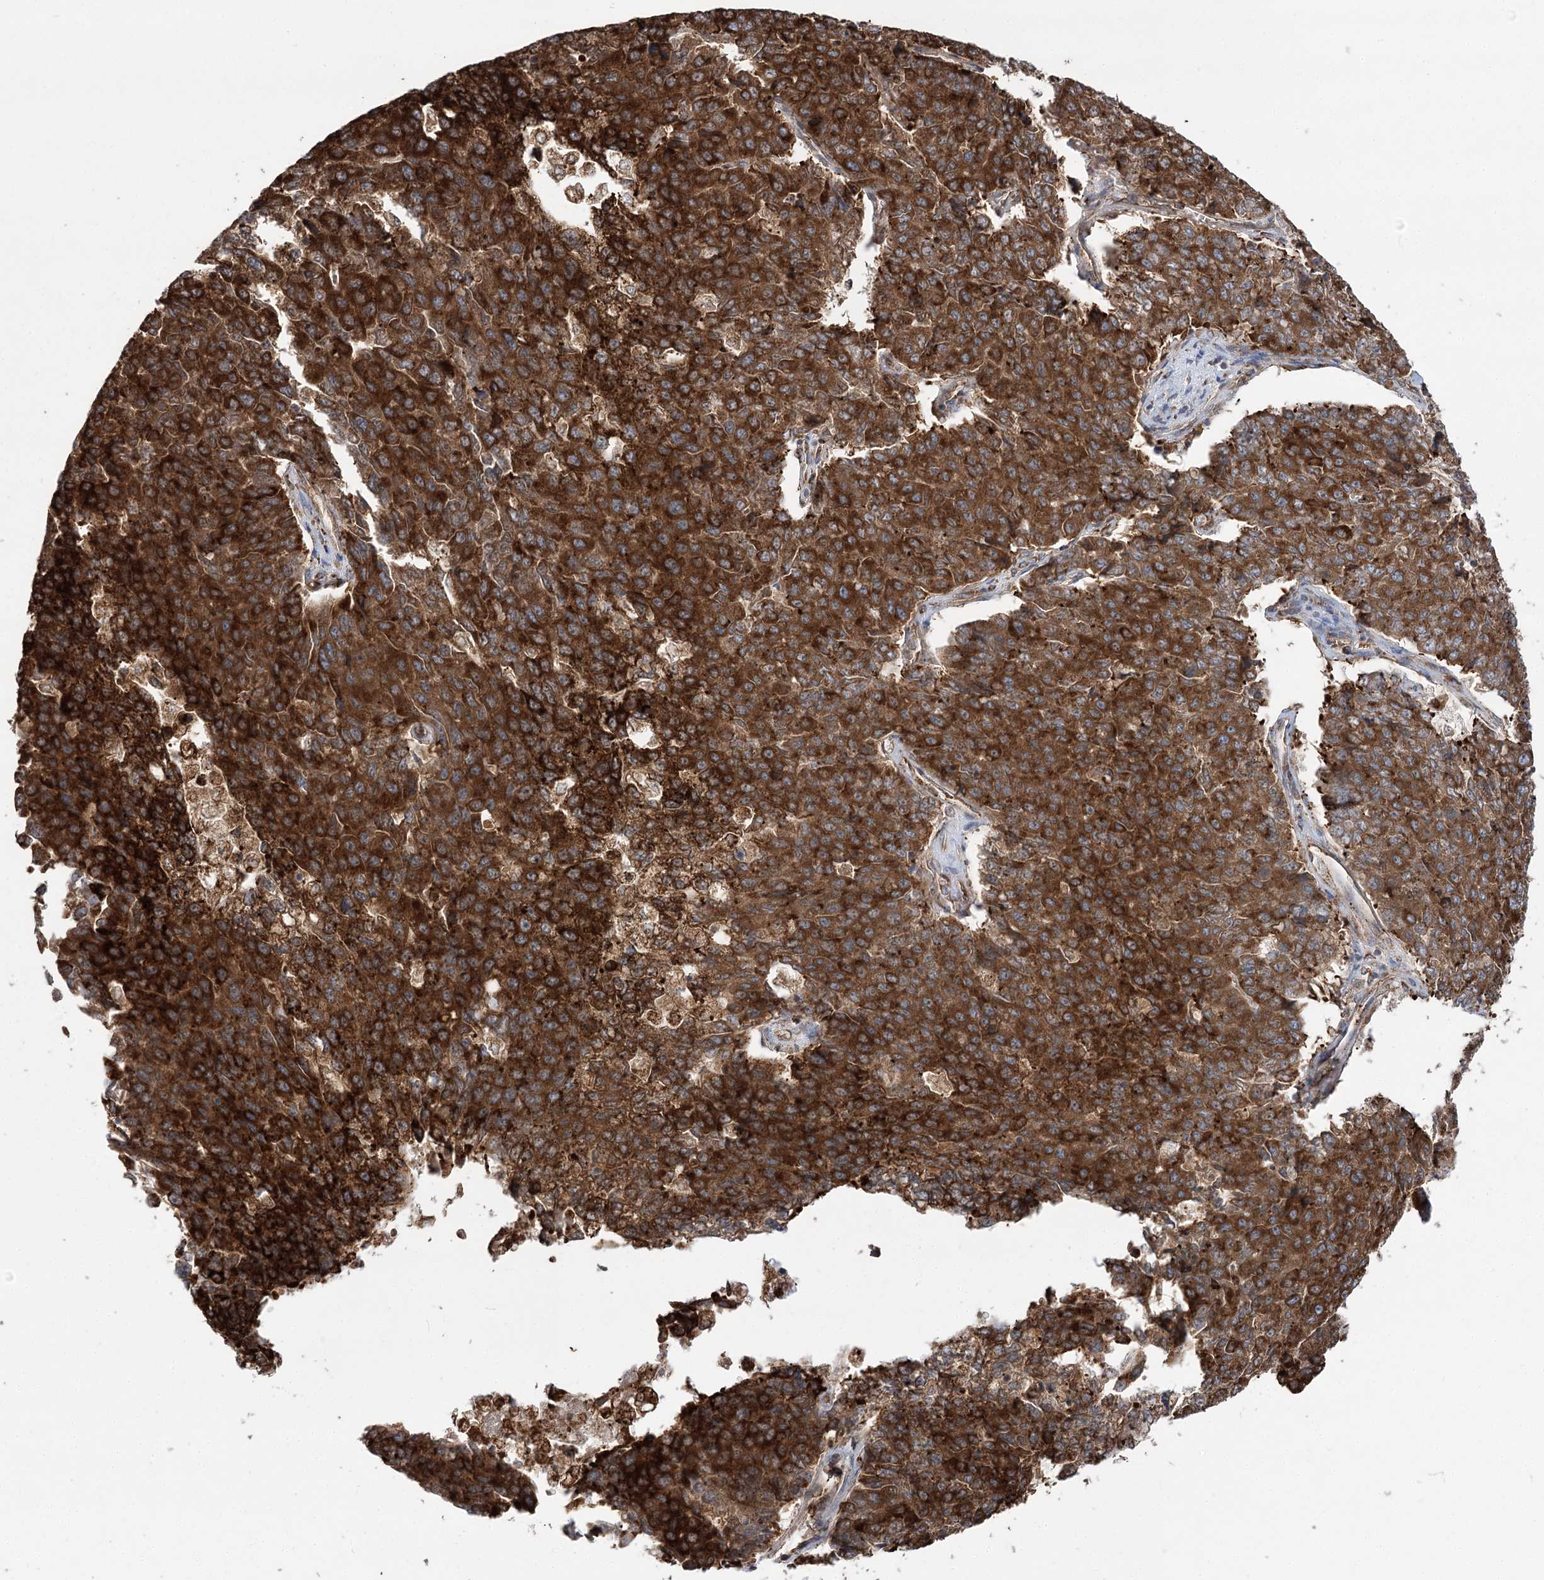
{"staining": {"intensity": "strong", "quantity": ">75%", "location": "cytoplasmic/membranous"}, "tissue": "pancreatic cancer", "cell_type": "Tumor cells", "image_type": "cancer", "snomed": [{"axis": "morphology", "description": "Adenocarcinoma, NOS"}, {"axis": "topography", "description": "Pancreas"}], "caption": "Pancreatic adenocarcinoma stained with DAB (3,3'-diaminobenzidine) IHC demonstrates high levels of strong cytoplasmic/membranous expression in about >75% of tumor cells.", "gene": "DNAJB14", "patient": {"sex": "male", "age": 50}}